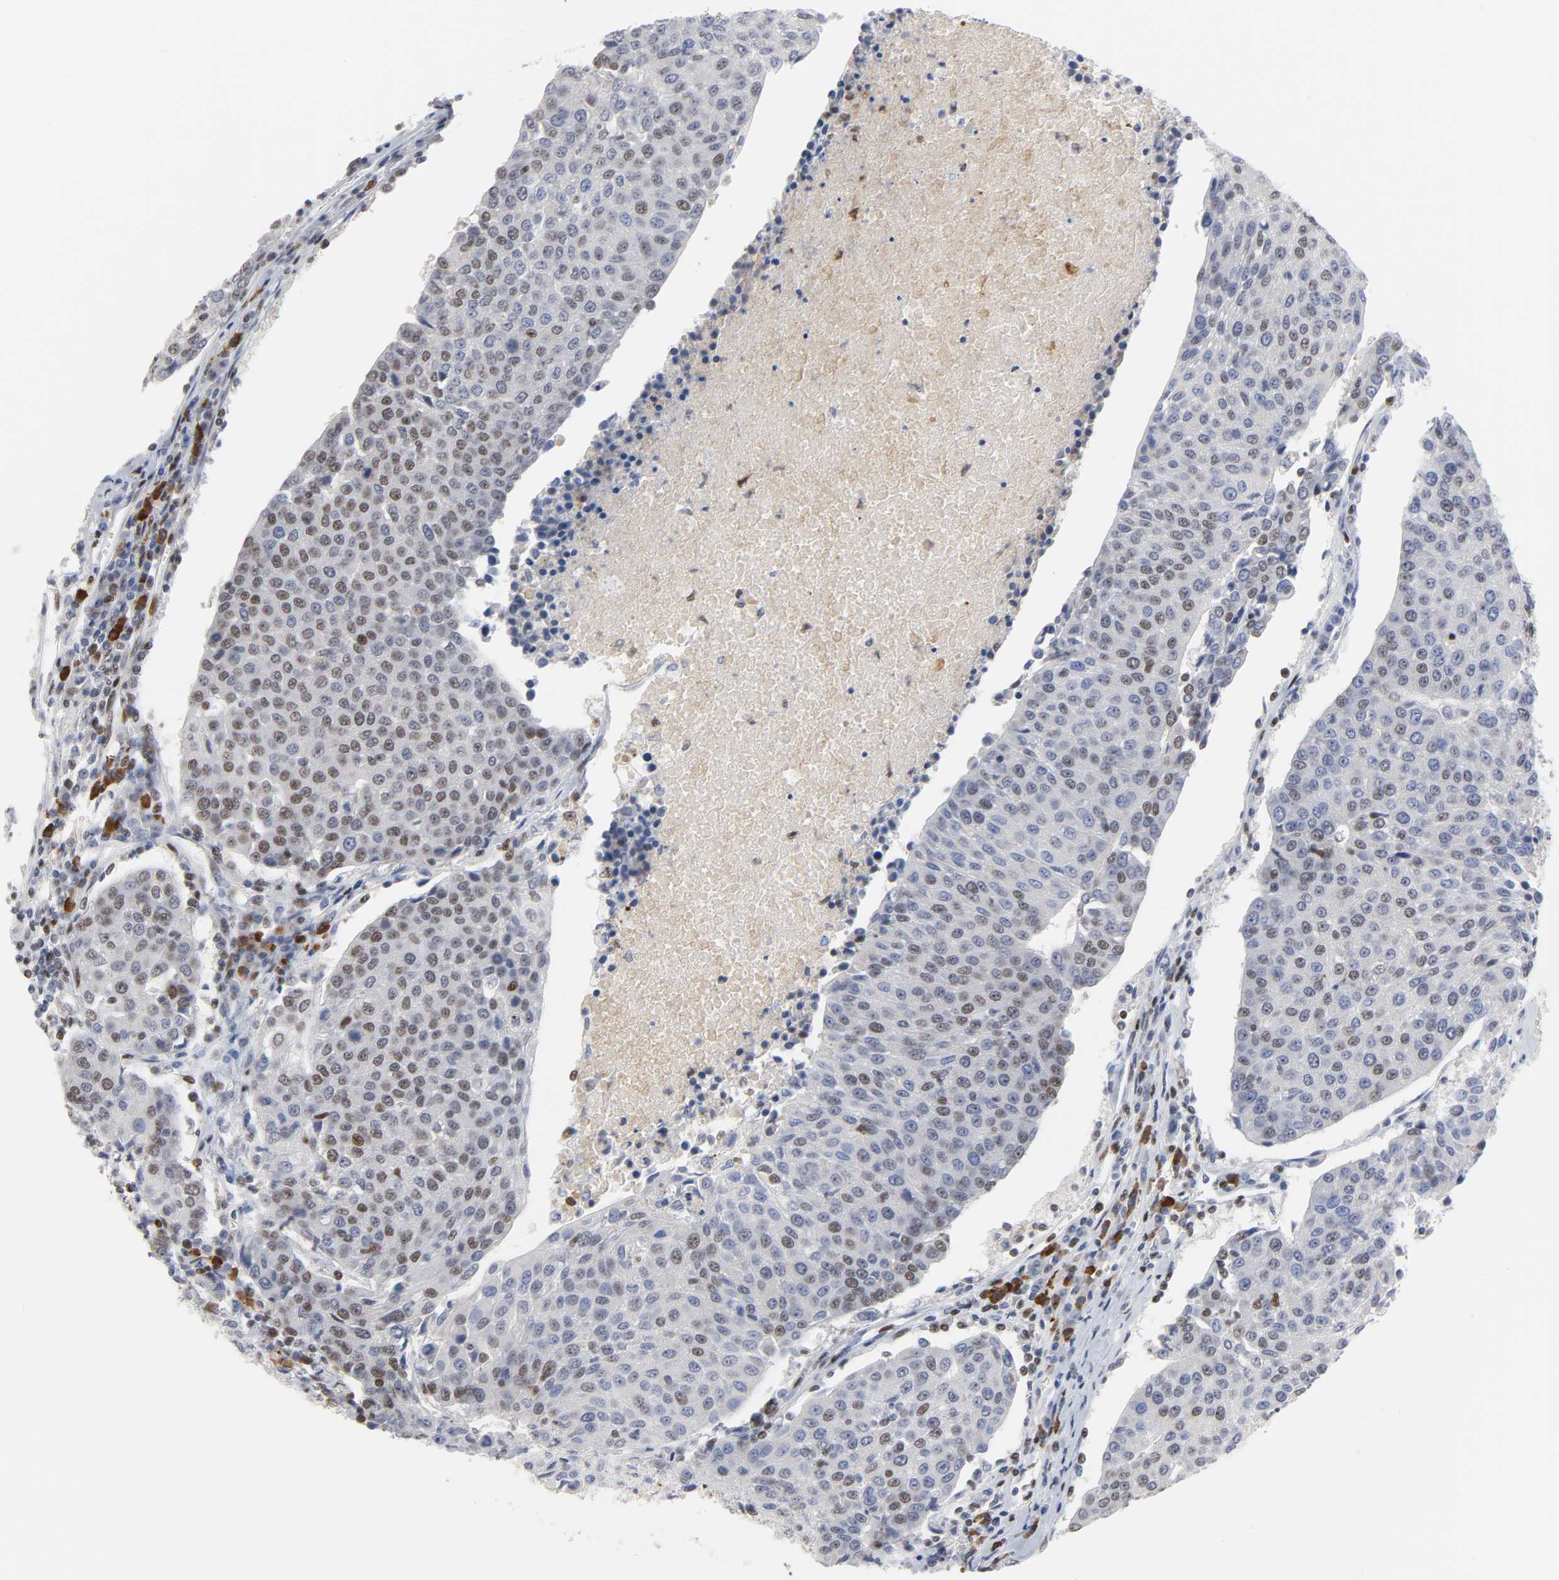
{"staining": {"intensity": "moderate", "quantity": "25%-75%", "location": "nuclear"}, "tissue": "urothelial cancer", "cell_type": "Tumor cells", "image_type": "cancer", "snomed": [{"axis": "morphology", "description": "Urothelial carcinoma, High grade"}, {"axis": "topography", "description": "Urinary bladder"}], "caption": "IHC (DAB) staining of human high-grade urothelial carcinoma demonstrates moderate nuclear protein staining in about 25%-75% of tumor cells.", "gene": "CREBBP", "patient": {"sex": "female", "age": 85}}